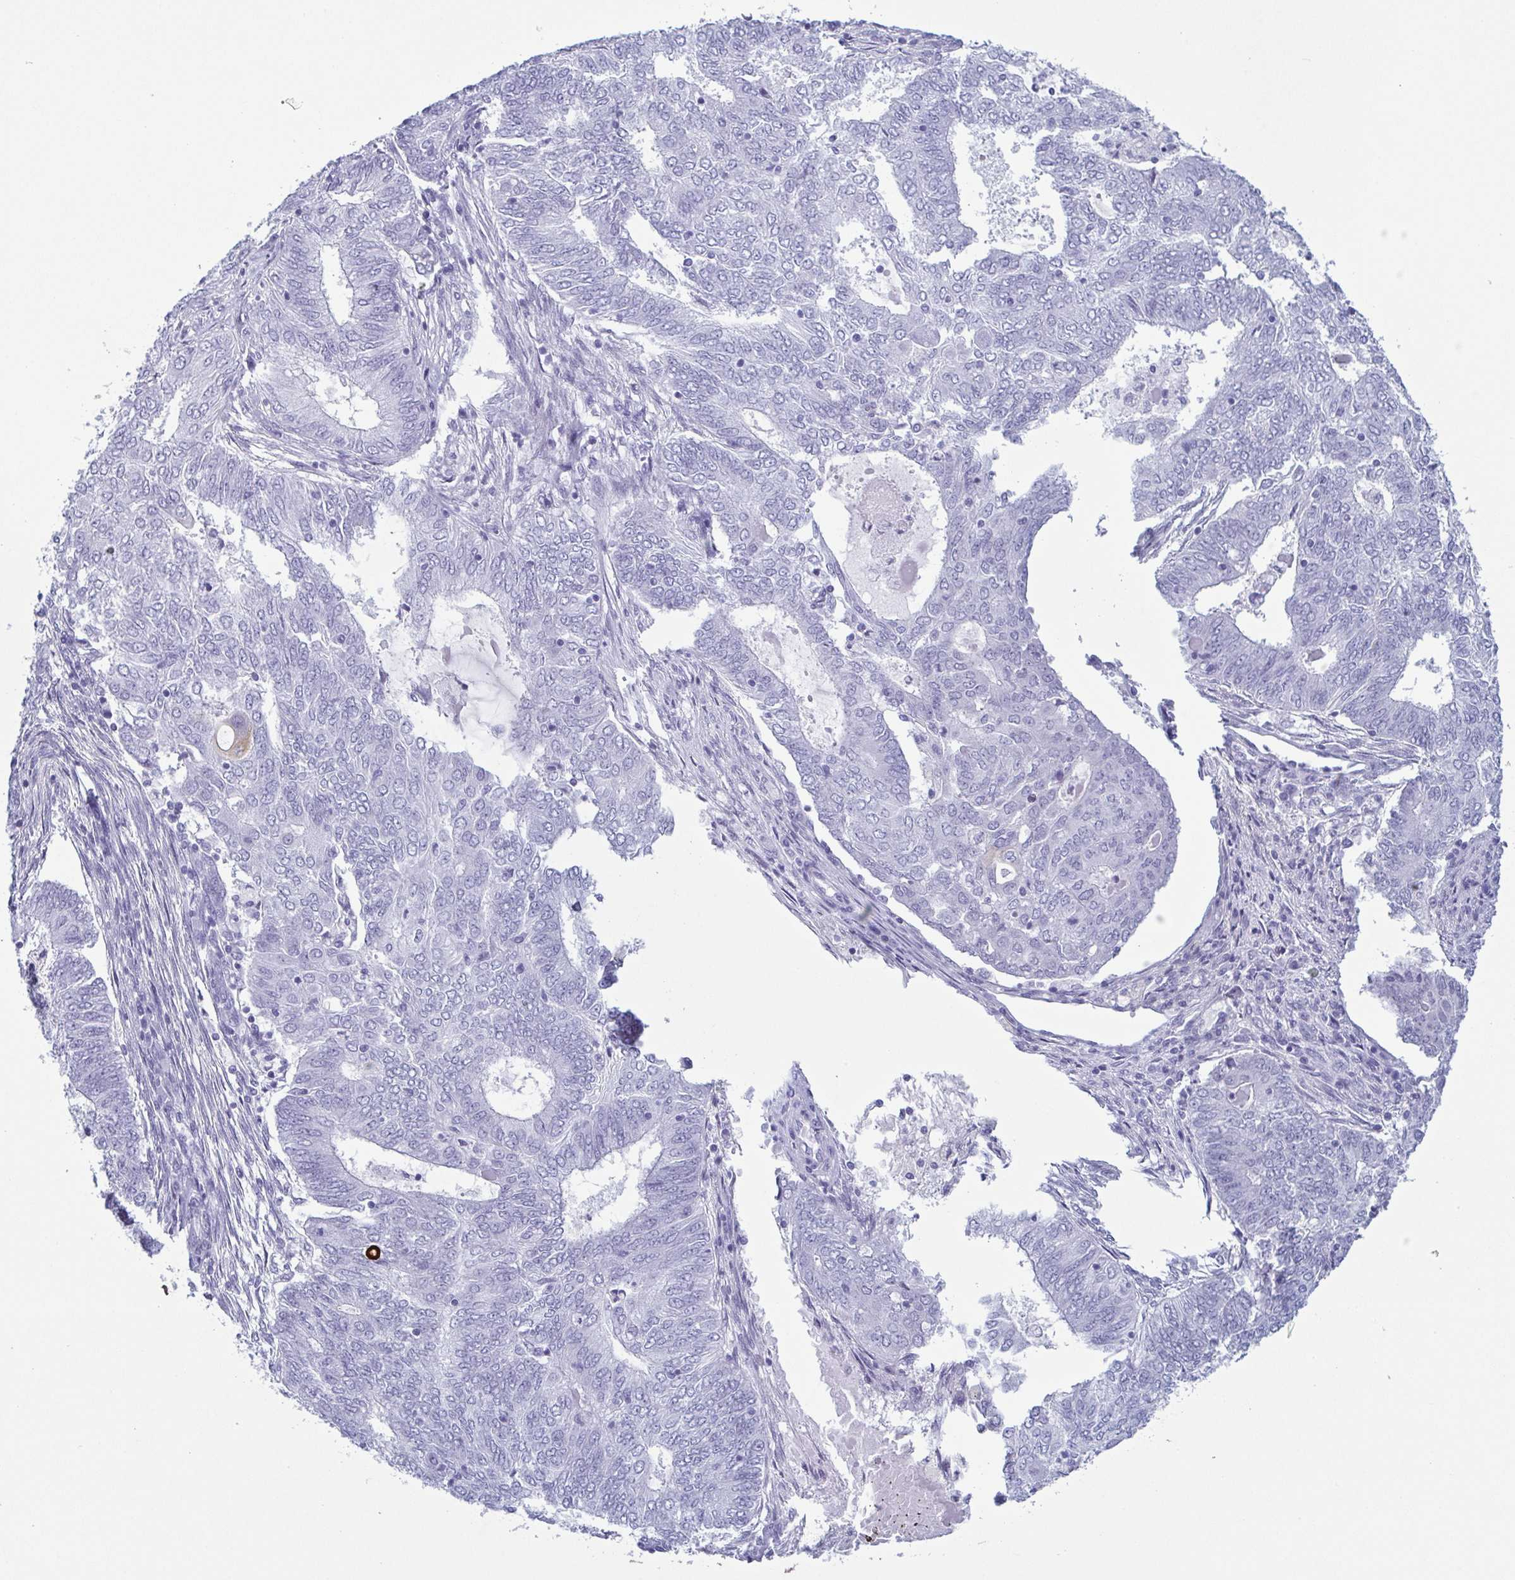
{"staining": {"intensity": "negative", "quantity": "none", "location": "none"}, "tissue": "endometrial cancer", "cell_type": "Tumor cells", "image_type": "cancer", "snomed": [{"axis": "morphology", "description": "Adenocarcinoma, NOS"}, {"axis": "topography", "description": "Endometrium"}], "caption": "DAB immunohistochemical staining of endometrial cancer (adenocarcinoma) reveals no significant staining in tumor cells. The staining is performed using DAB brown chromogen with nuclei counter-stained in using hematoxylin.", "gene": "KRT10", "patient": {"sex": "female", "age": 62}}